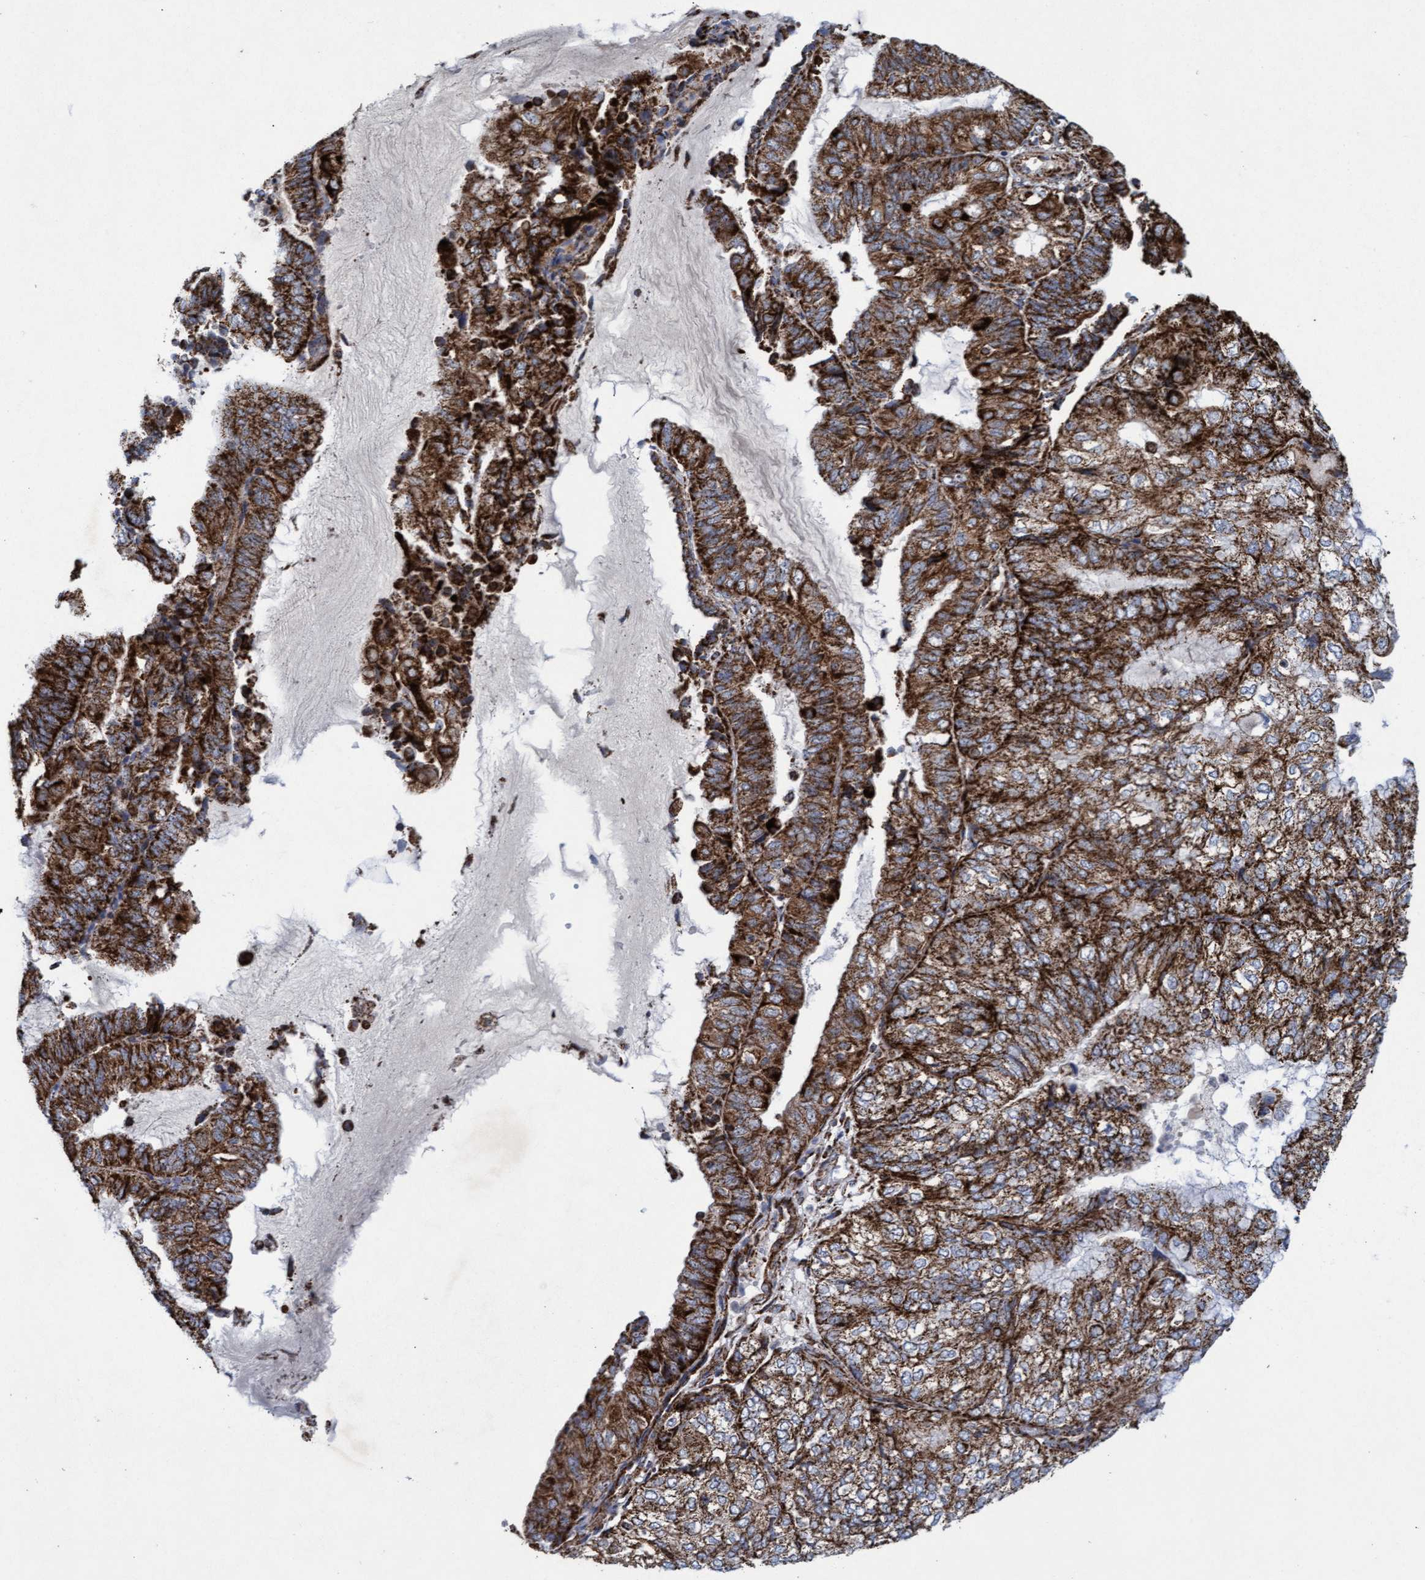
{"staining": {"intensity": "strong", "quantity": ">75%", "location": "cytoplasmic/membranous"}, "tissue": "endometrial cancer", "cell_type": "Tumor cells", "image_type": "cancer", "snomed": [{"axis": "morphology", "description": "Adenocarcinoma, NOS"}, {"axis": "topography", "description": "Endometrium"}], "caption": "An image of human endometrial cancer (adenocarcinoma) stained for a protein exhibits strong cytoplasmic/membranous brown staining in tumor cells. (DAB IHC, brown staining for protein, blue staining for nuclei).", "gene": "MRPL38", "patient": {"sex": "female", "age": 81}}